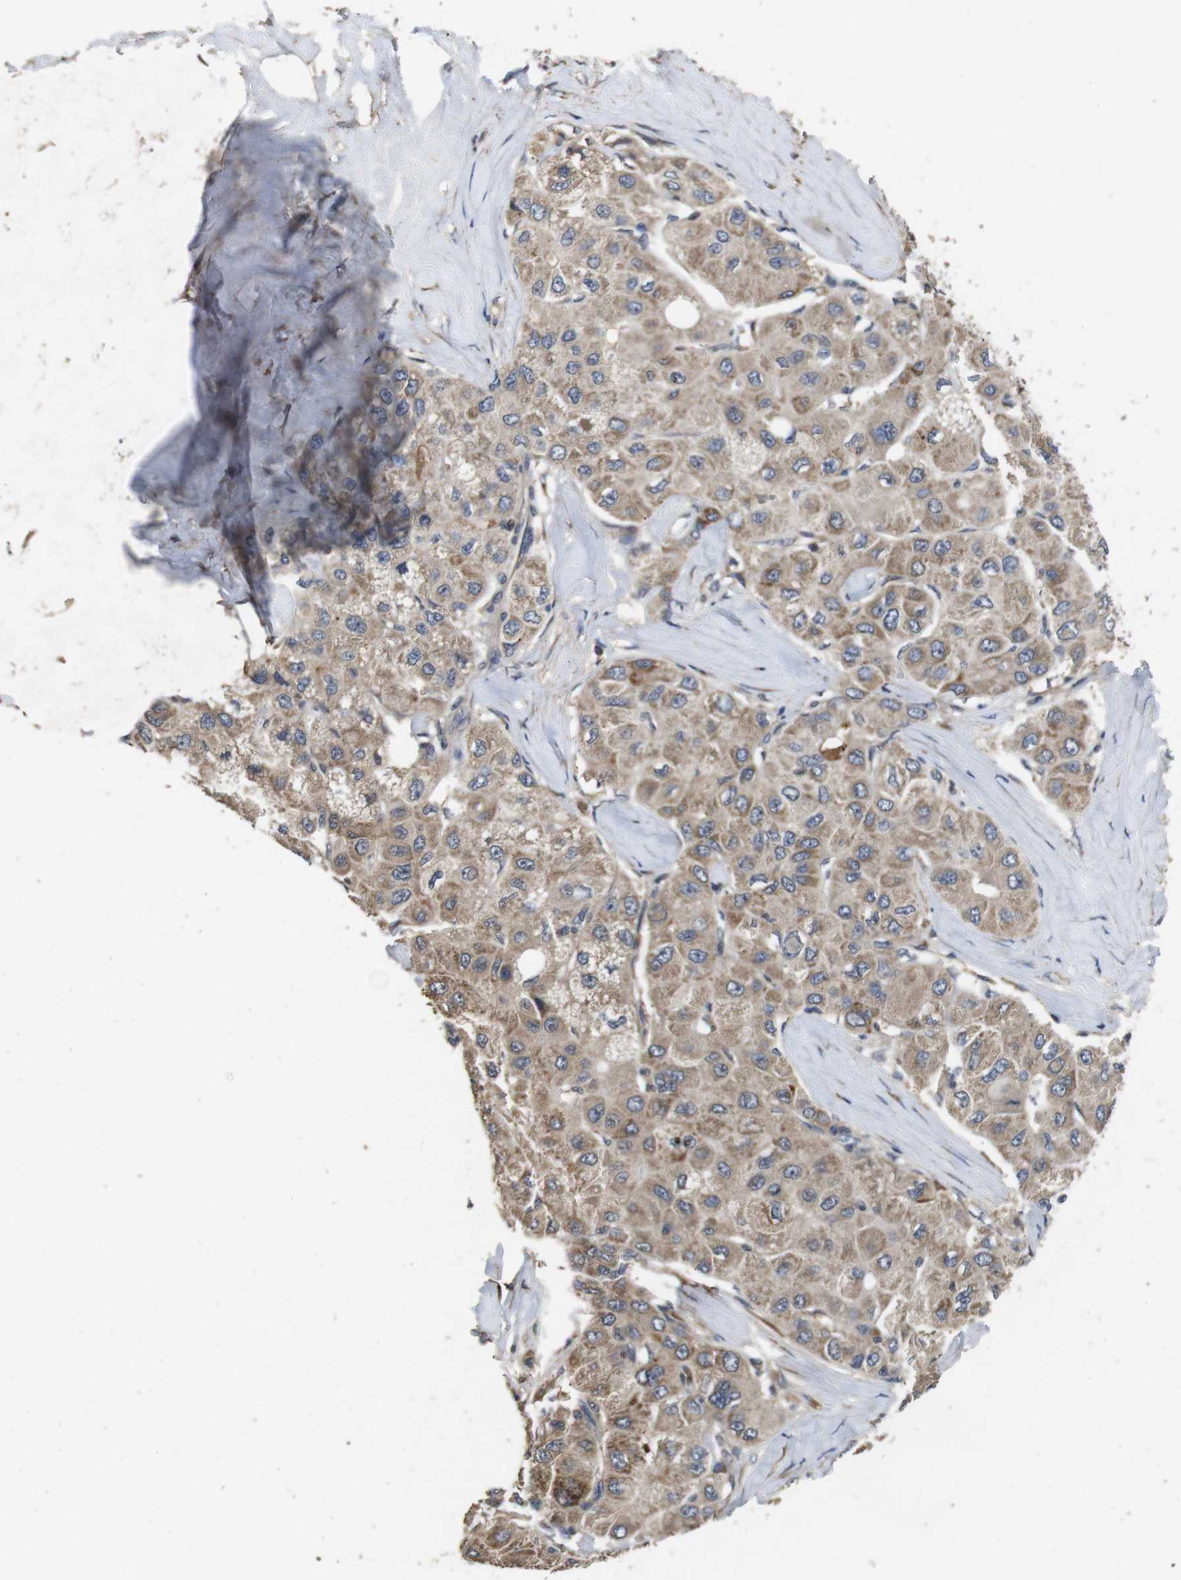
{"staining": {"intensity": "moderate", "quantity": ">75%", "location": "cytoplasmic/membranous"}, "tissue": "liver cancer", "cell_type": "Tumor cells", "image_type": "cancer", "snomed": [{"axis": "morphology", "description": "Carcinoma, Hepatocellular, NOS"}, {"axis": "topography", "description": "Liver"}], "caption": "Protein staining of liver hepatocellular carcinoma tissue reveals moderate cytoplasmic/membranous positivity in approximately >75% of tumor cells.", "gene": "ARHGAP24", "patient": {"sex": "male", "age": 80}}